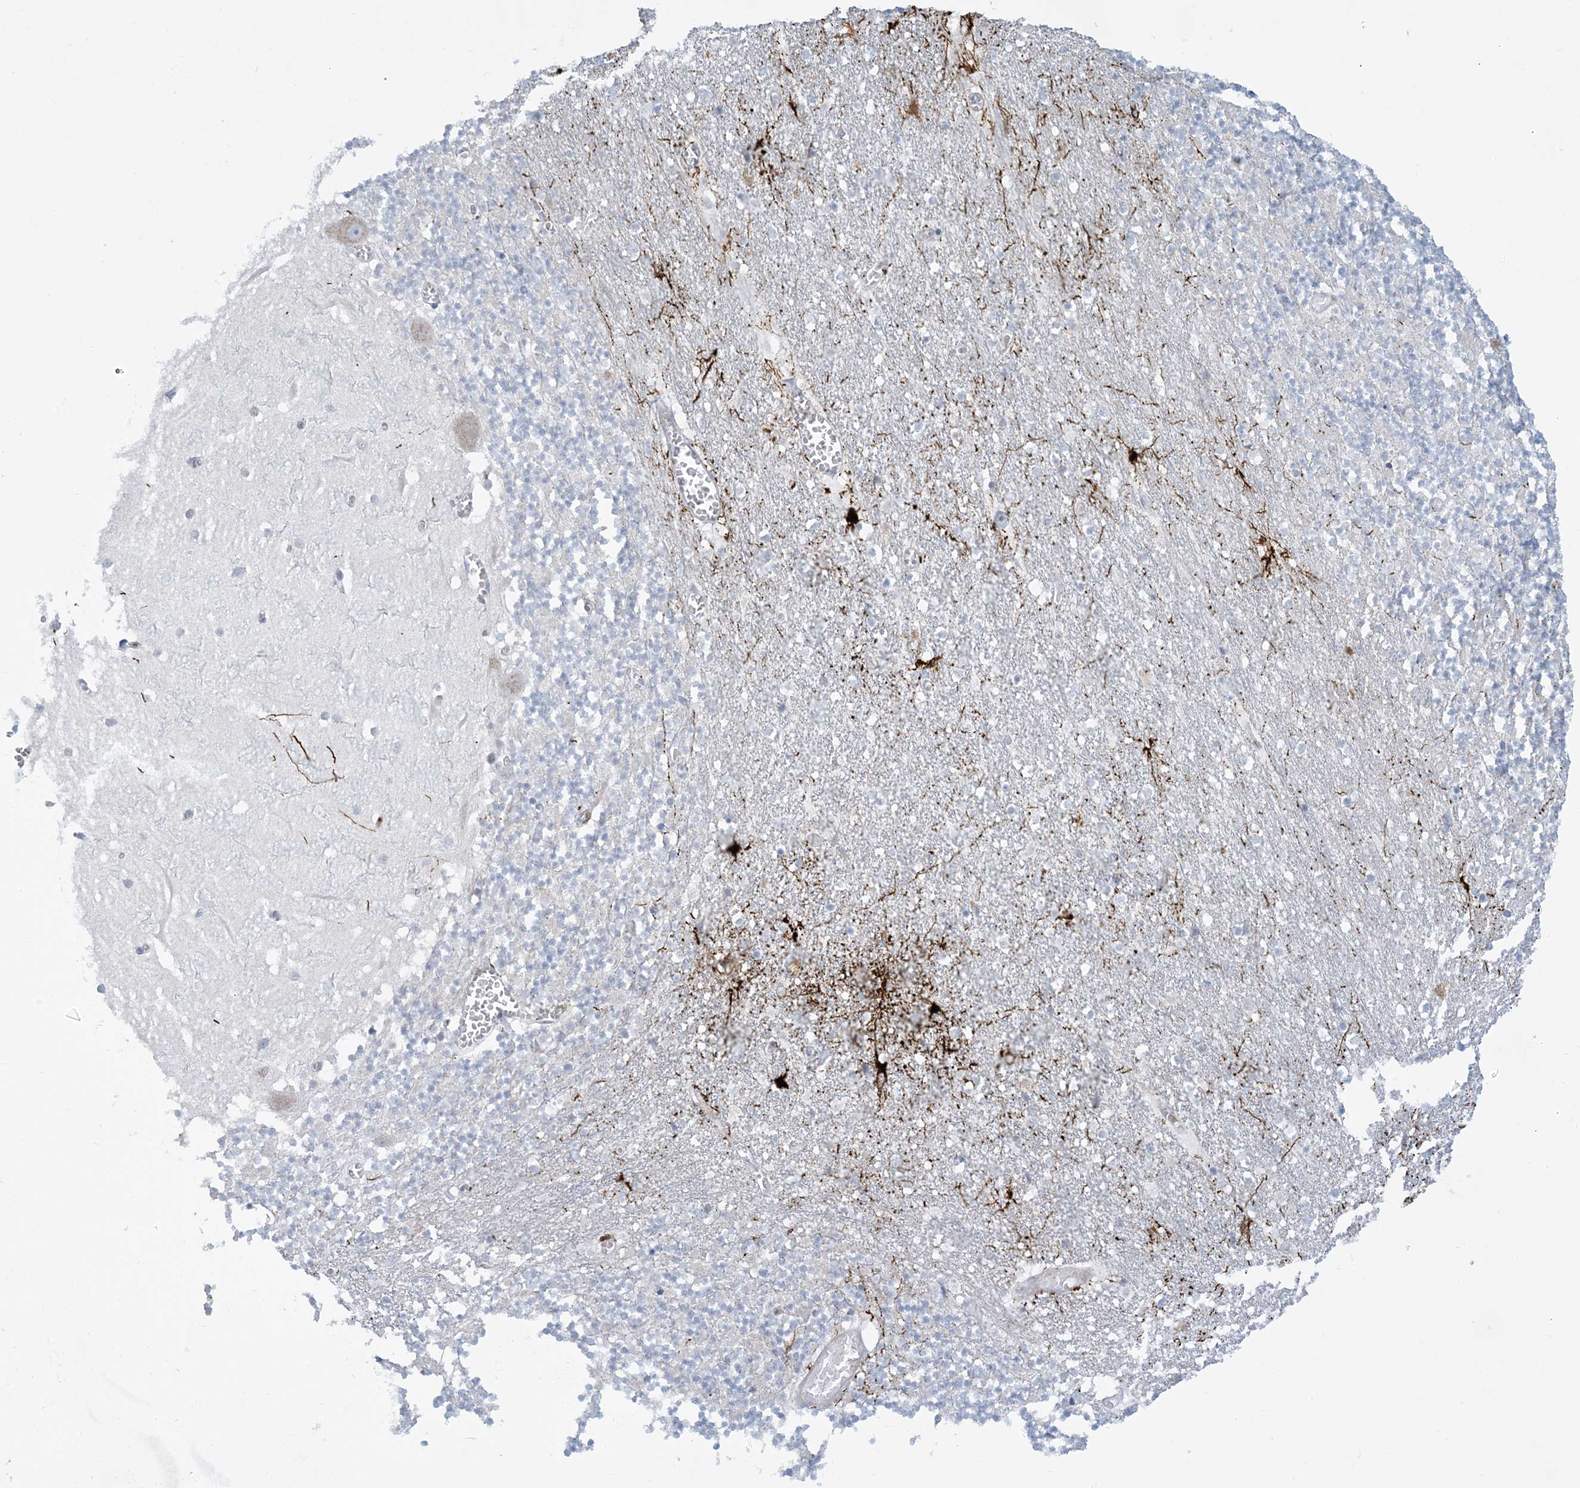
{"staining": {"intensity": "negative", "quantity": "none", "location": "none"}, "tissue": "cerebellum", "cell_type": "Cells in granular layer", "image_type": "normal", "snomed": [{"axis": "morphology", "description": "Normal tissue, NOS"}, {"axis": "topography", "description": "Cerebellum"}], "caption": "This photomicrograph is of unremarkable cerebellum stained with immunohistochemistry (IHC) to label a protein in brown with the nuclei are counter-stained blue. There is no expression in cells in granular layer.", "gene": "AFTPH", "patient": {"sex": "female", "age": 28}}